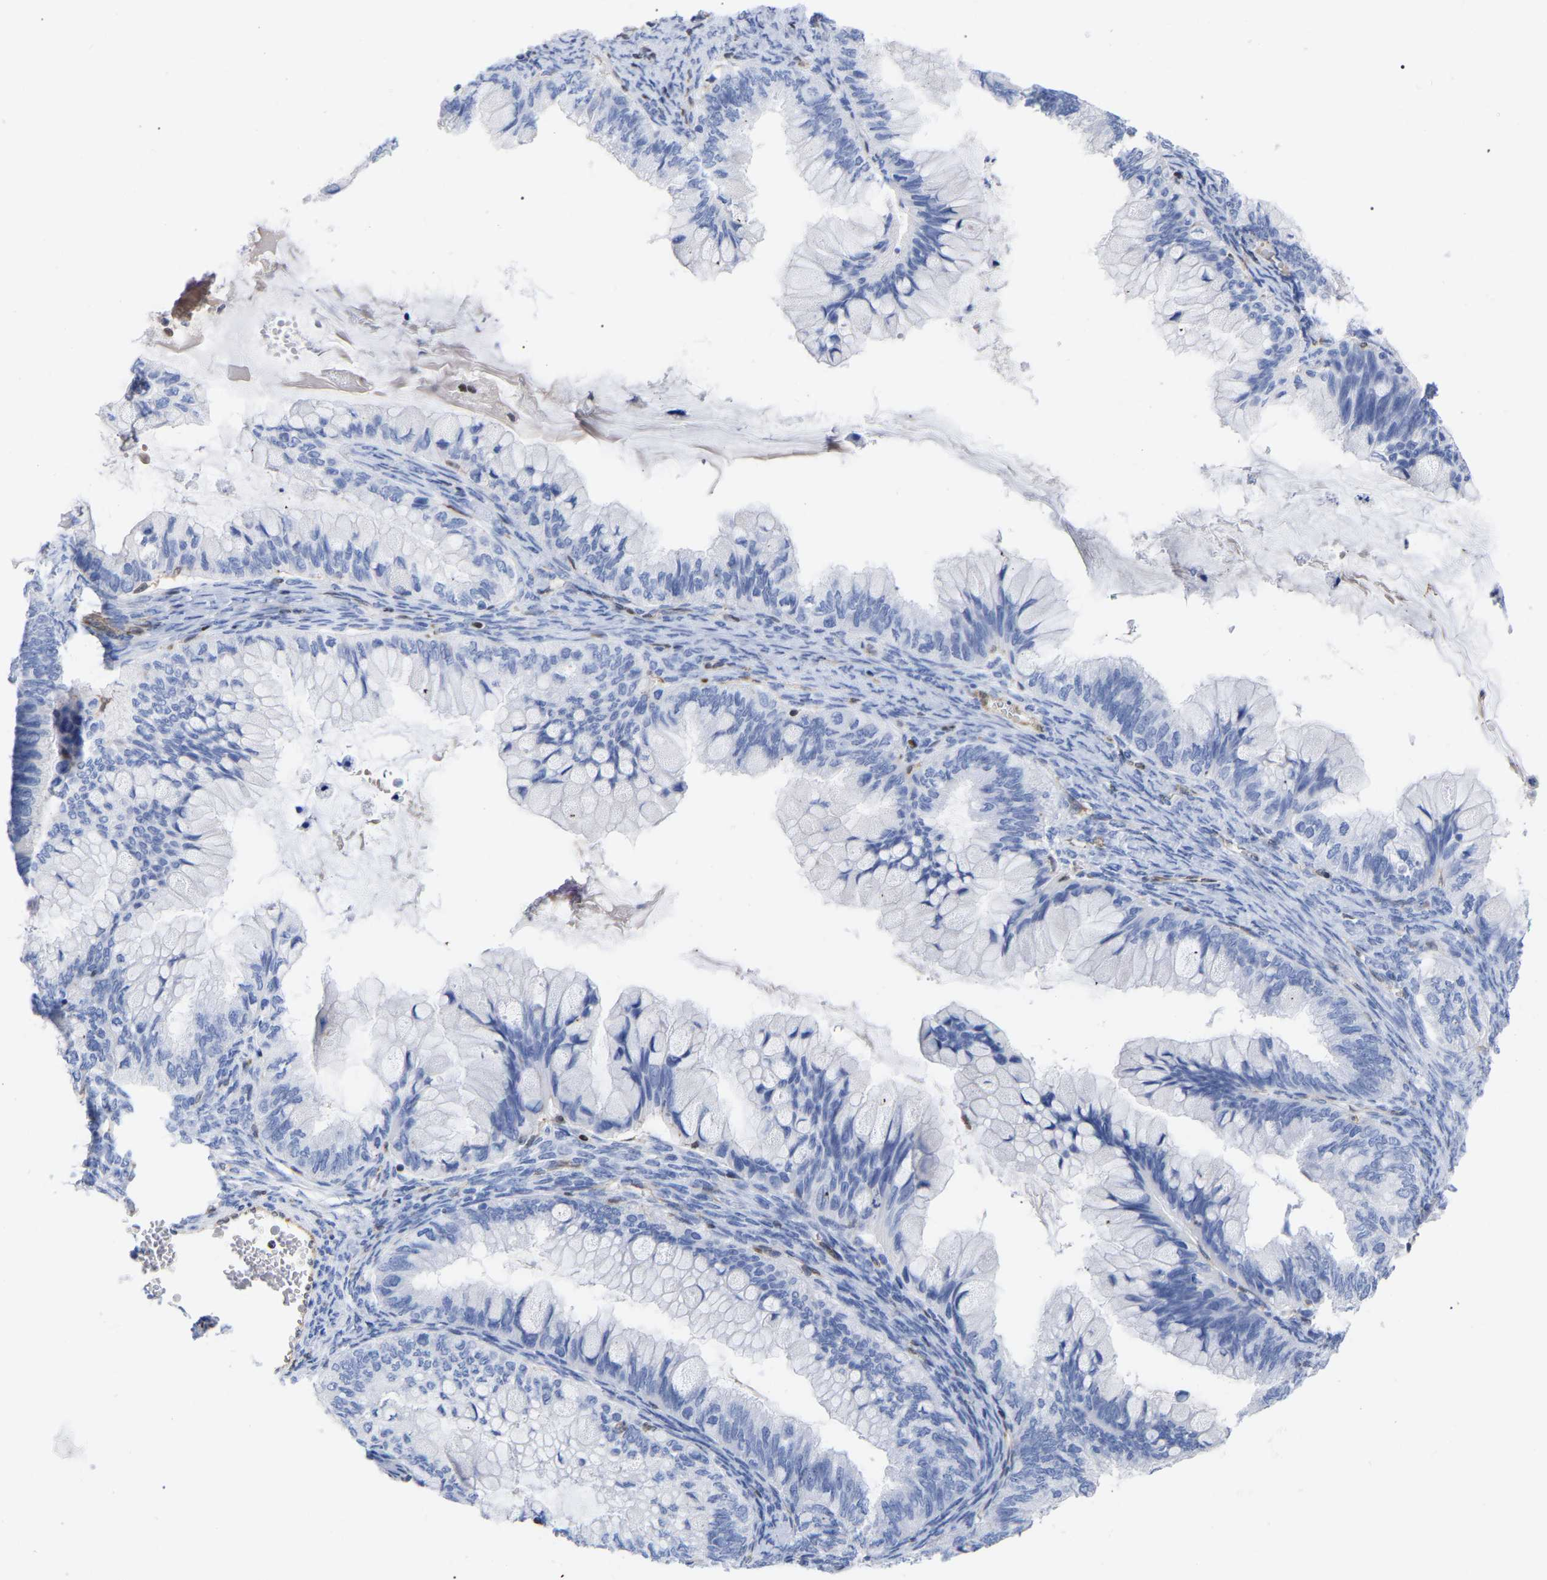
{"staining": {"intensity": "negative", "quantity": "none", "location": "none"}, "tissue": "ovarian cancer", "cell_type": "Tumor cells", "image_type": "cancer", "snomed": [{"axis": "morphology", "description": "Cystadenocarcinoma, mucinous, NOS"}, {"axis": "topography", "description": "Ovary"}], "caption": "Human mucinous cystadenocarcinoma (ovarian) stained for a protein using IHC shows no positivity in tumor cells.", "gene": "GIMAP4", "patient": {"sex": "female", "age": 80}}